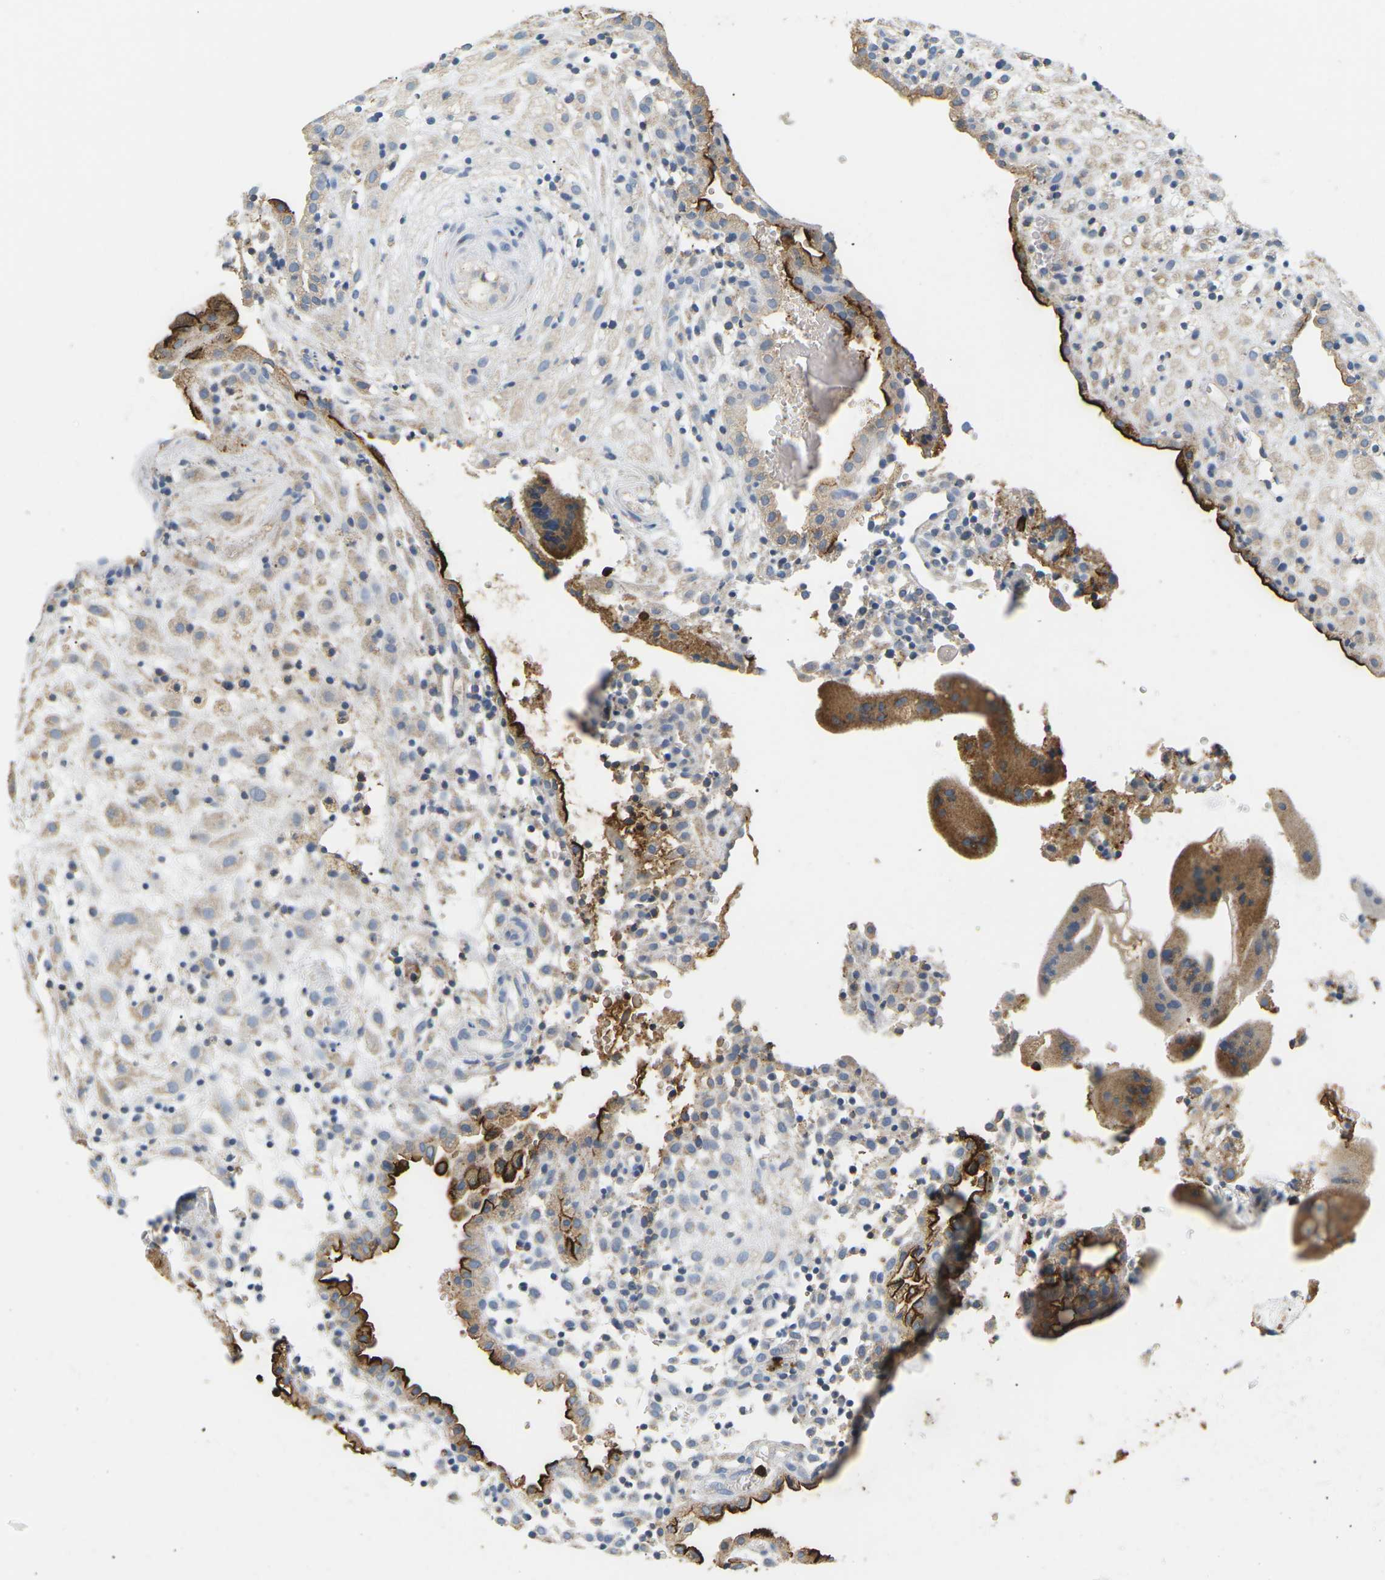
{"staining": {"intensity": "moderate", "quantity": ">75%", "location": "cytoplasmic/membranous"}, "tissue": "placenta", "cell_type": "Decidual cells", "image_type": "normal", "snomed": [{"axis": "morphology", "description": "Normal tissue, NOS"}, {"axis": "topography", "description": "Placenta"}], "caption": "Immunohistochemical staining of unremarkable placenta exhibits medium levels of moderate cytoplasmic/membranous expression in about >75% of decidual cells.", "gene": "ADM", "patient": {"sex": "female", "age": 18}}